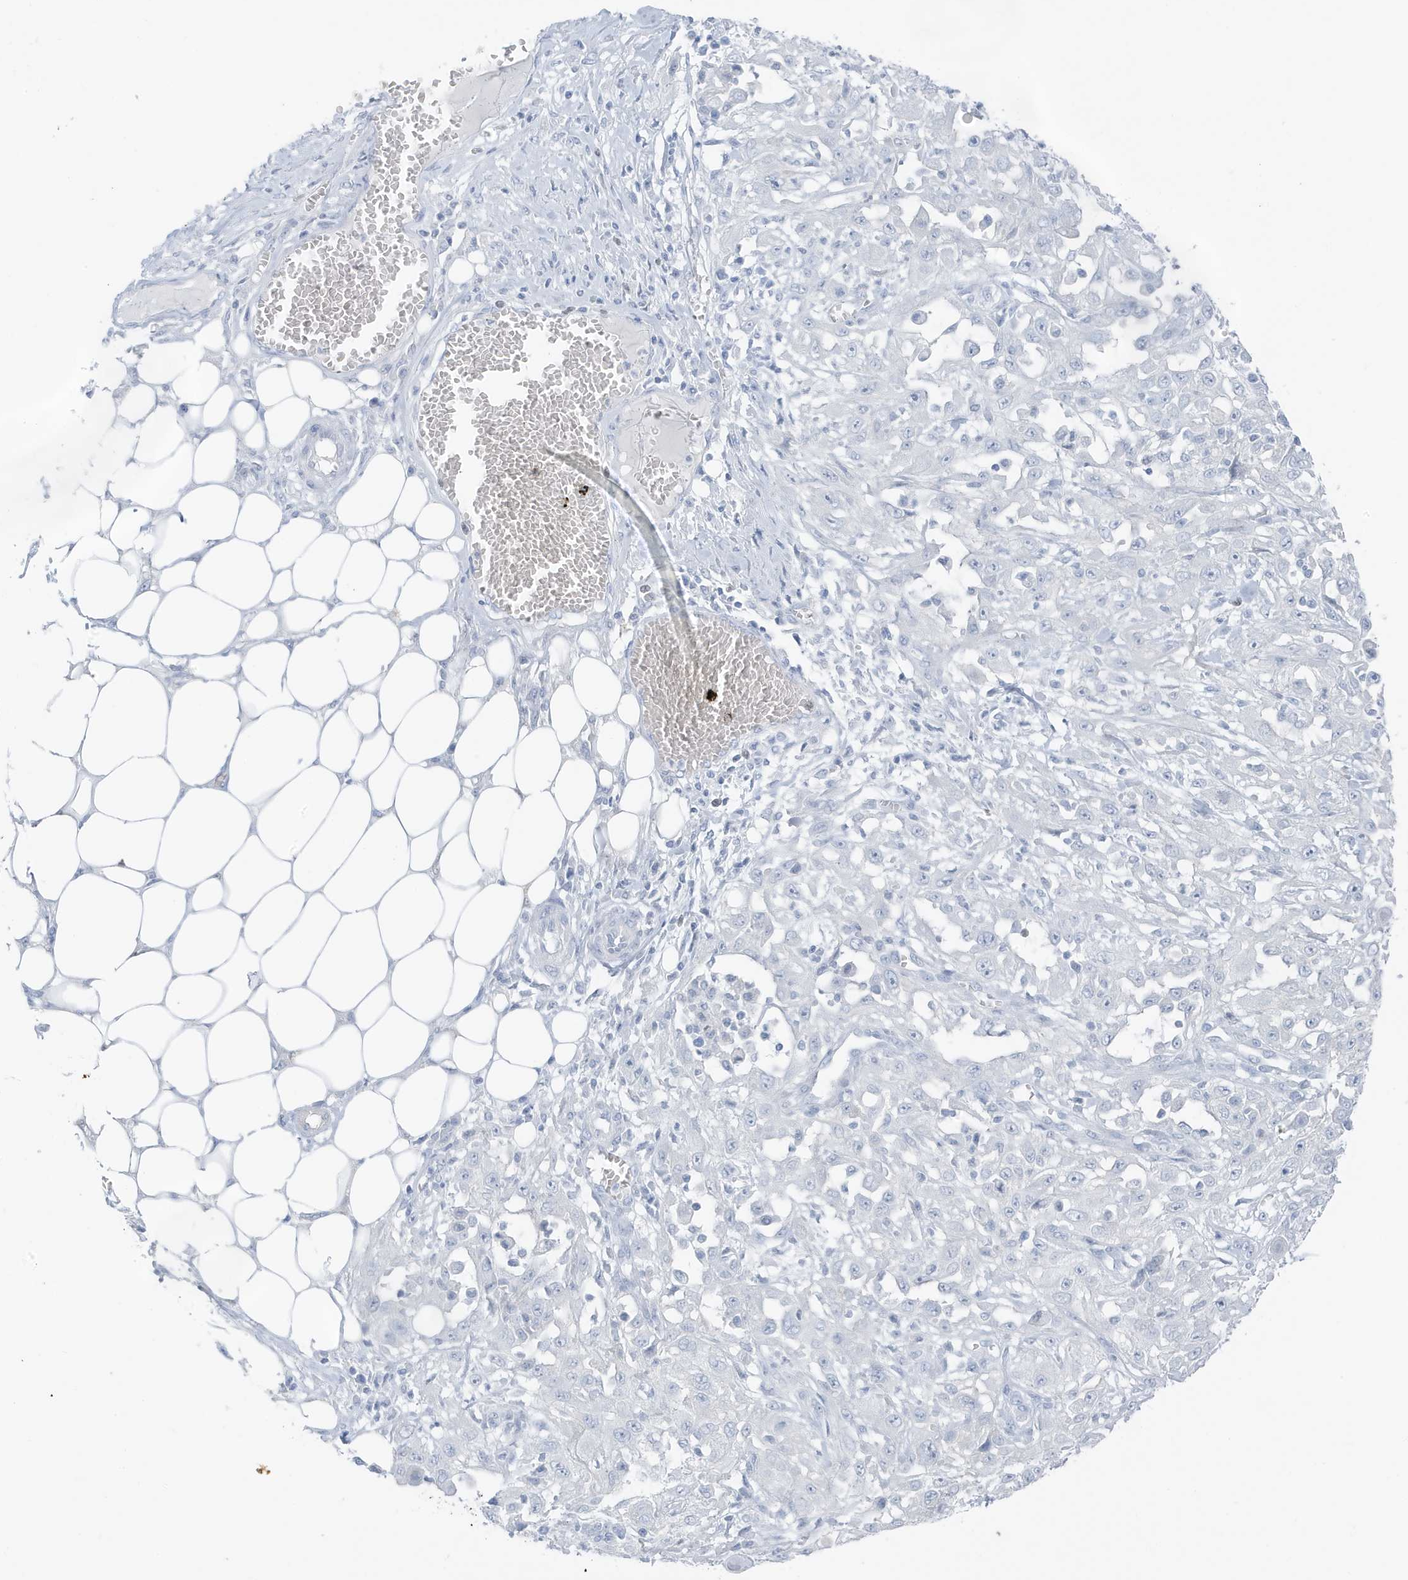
{"staining": {"intensity": "negative", "quantity": "none", "location": "none"}, "tissue": "skin cancer", "cell_type": "Tumor cells", "image_type": "cancer", "snomed": [{"axis": "morphology", "description": "Squamous cell carcinoma, NOS"}, {"axis": "morphology", "description": "Squamous cell carcinoma, metastatic, NOS"}, {"axis": "topography", "description": "Skin"}, {"axis": "topography", "description": "Lymph node"}], "caption": "A photomicrograph of skin cancer stained for a protein shows no brown staining in tumor cells.", "gene": "ZFP64", "patient": {"sex": "male", "age": 75}}